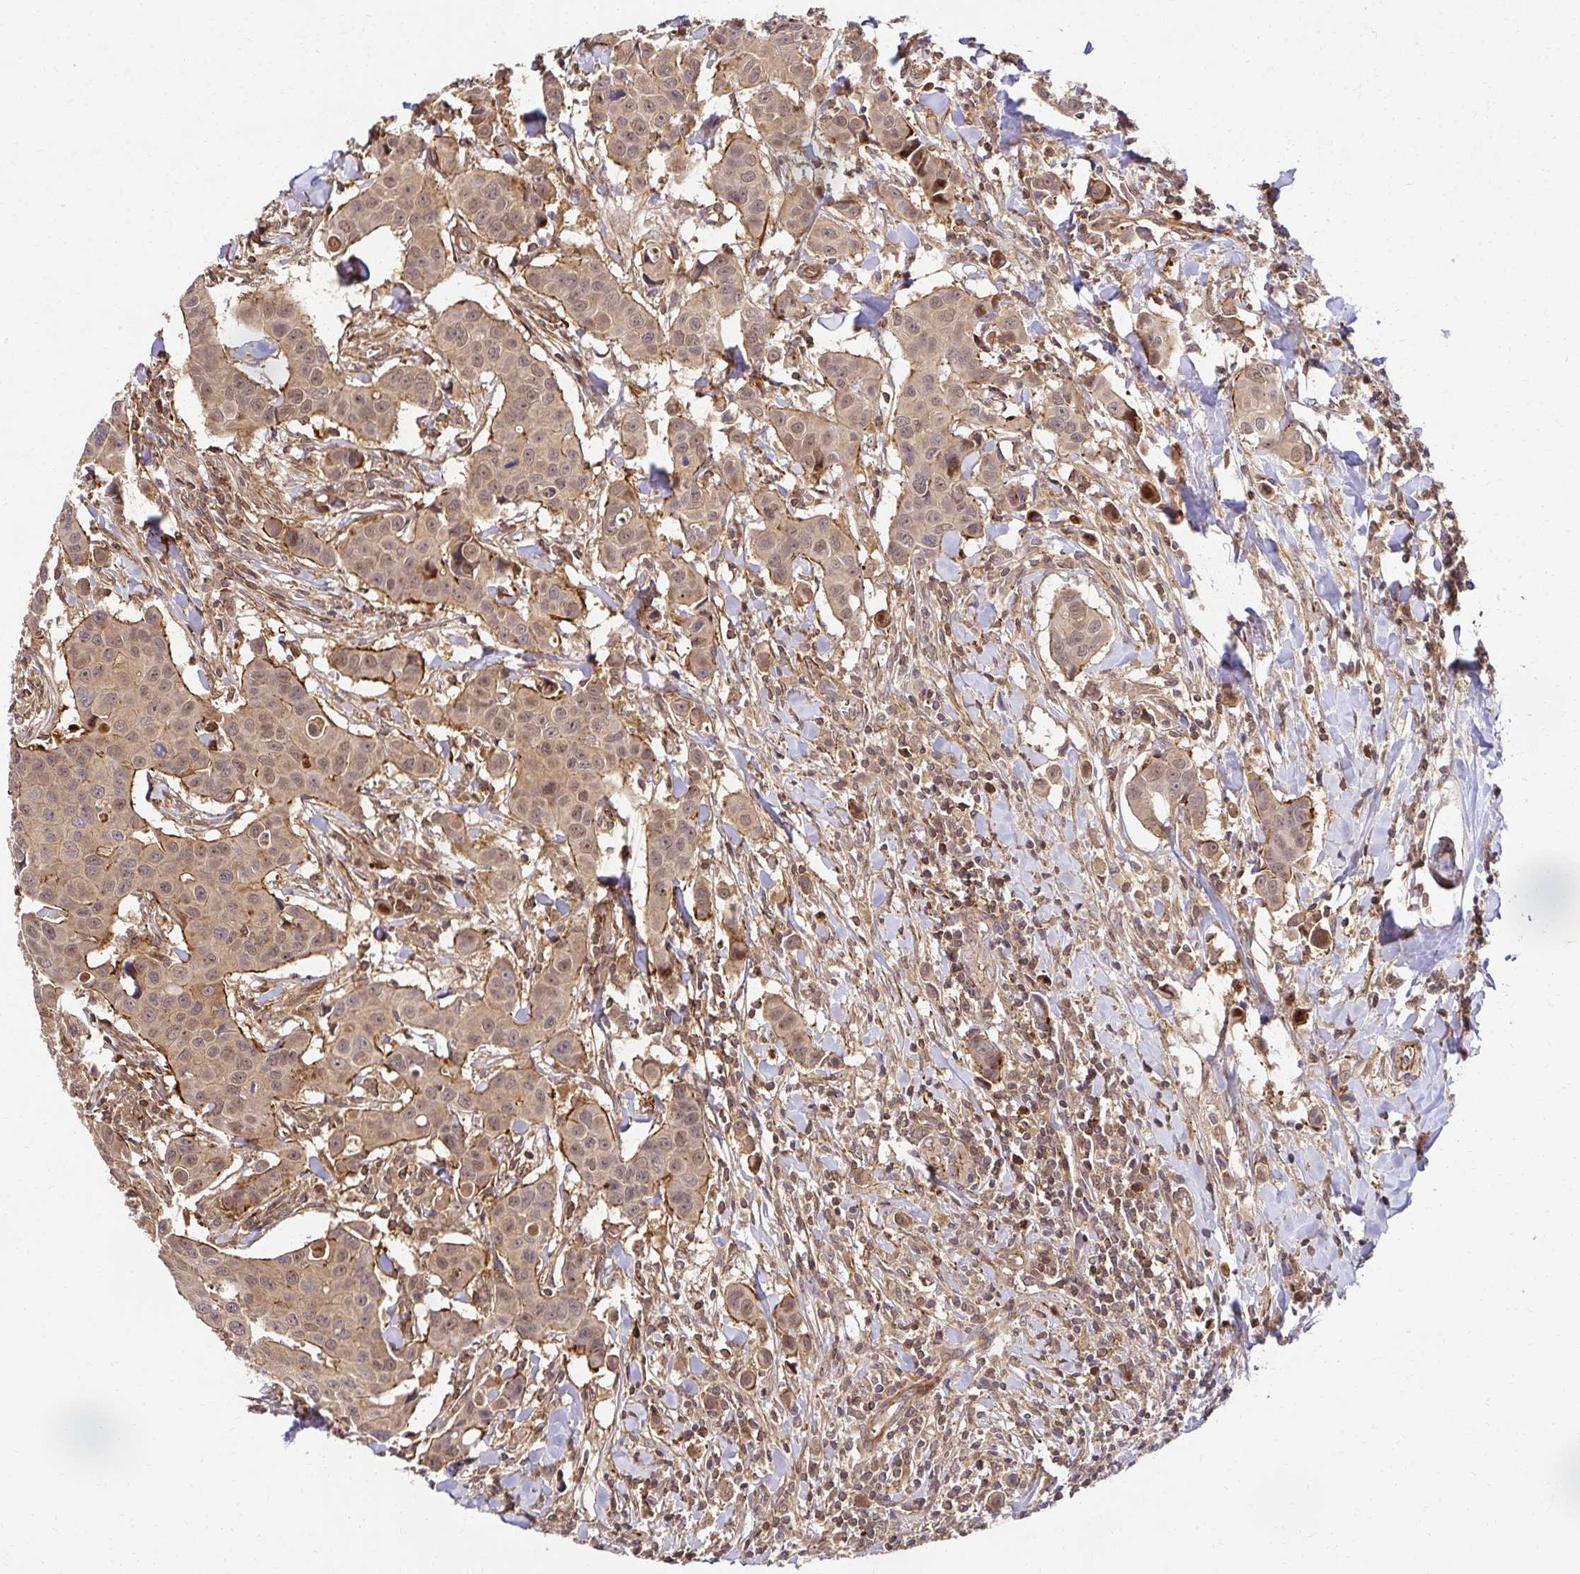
{"staining": {"intensity": "weak", "quantity": "25%-75%", "location": "nuclear"}, "tissue": "breast cancer", "cell_type": "Tumor cells", "image_type": "cancer", "snomed": [{"axis": "morphology", "description": "Duct carcinoma"}, {"axis": "topography", "description": "Breast"}], "caption": "Protein expression analysis of human intraductal carcinoma (breast) reveals weak nuclear expression in about 25%-75% of tumor cells.", "gene": "PSMA4", "patient": {"sex": "female", "age": 24}}